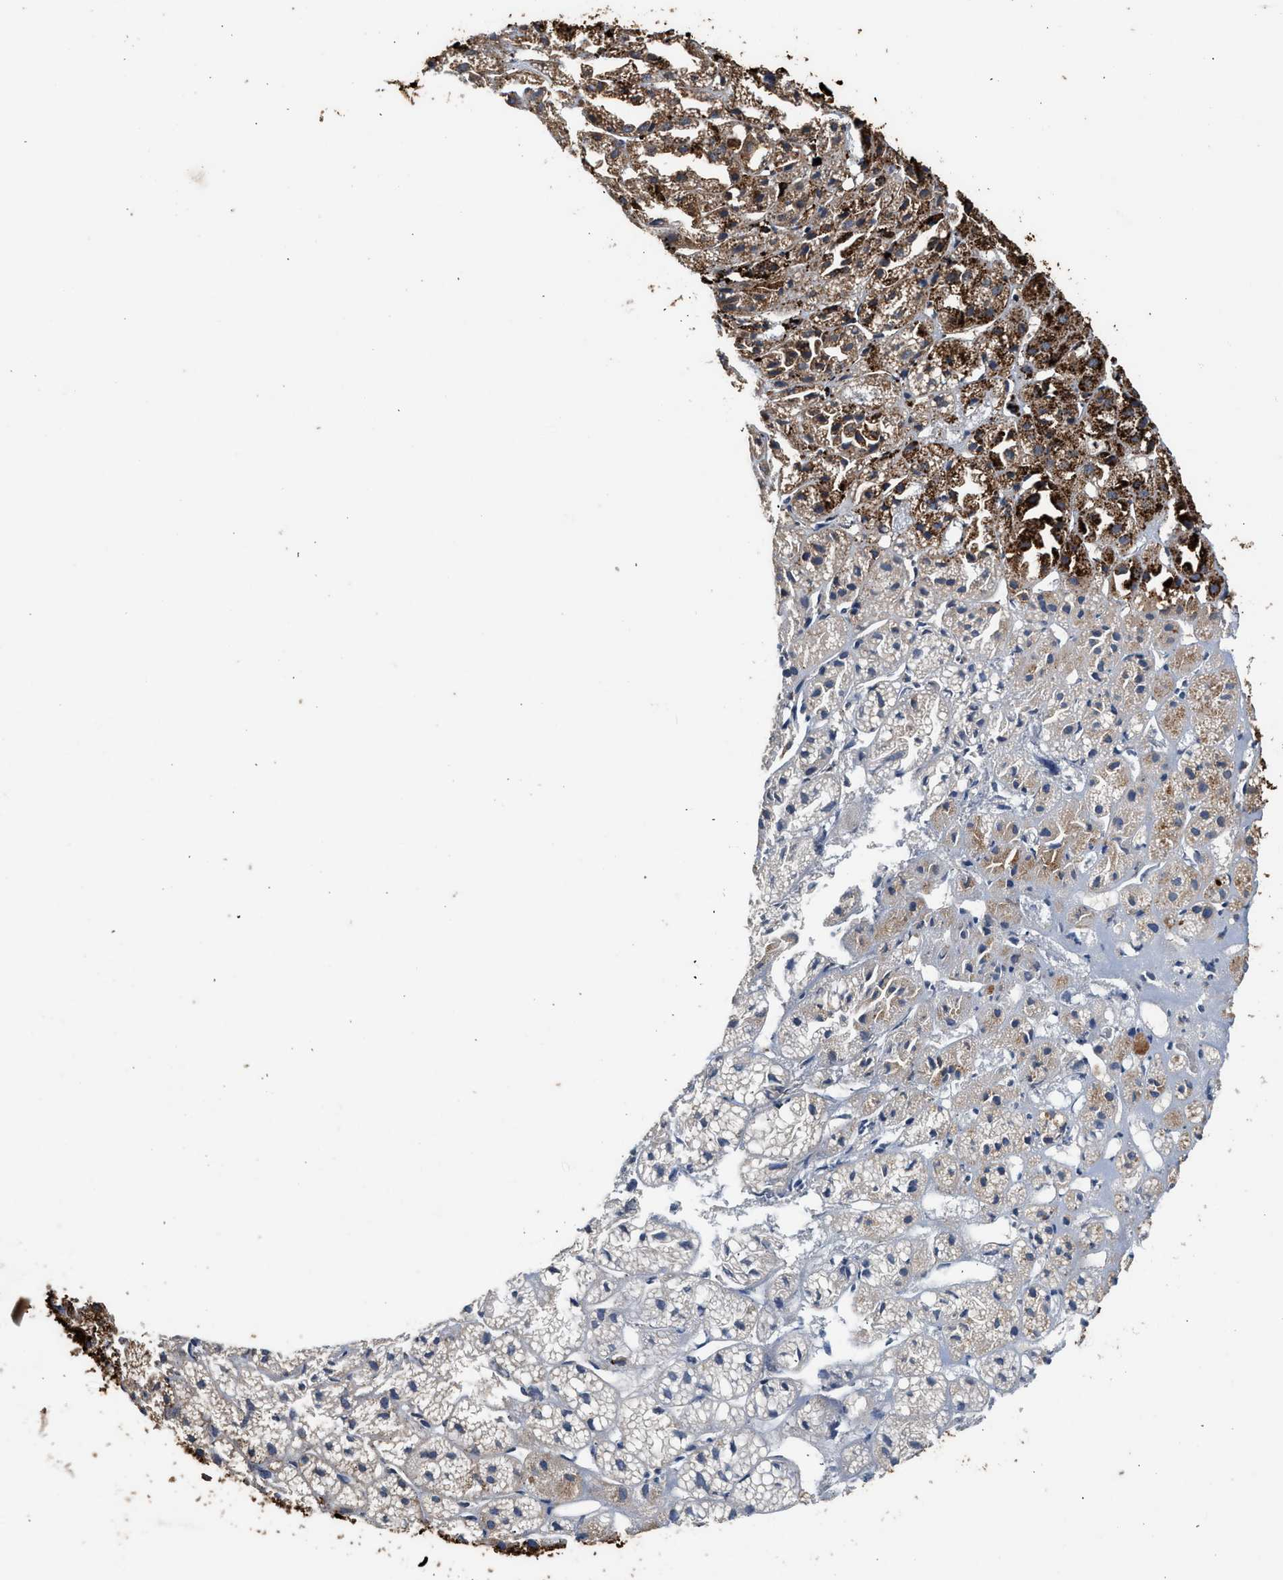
{"staining": {"intensity": "strong", "quantity": "25%-75%", "location": "cytoplasmic/membranous"}, "tissue": "adrenal gland", "cell_type": "Glandular cells", "image_type": "normal", "snomed": [{"axis": "morphology", "description": "Normal tissue, NOS"}, {"axis": "topography", "description": "Adrenal gland"}], "caption": "IHC staining of normal adrenal gland, which reveals high levels of strong cytoplasmic/membranous staining in about 25%-75% of glandular cells indicating strong cytoplasmic/membranous protein staining. The staining was performed using DAB (brown) for protein detection and nuclei were counterstained in hematoxylin (blue).", "gene": "CTSV", "patient": {"sex": "female", "age": 71}}